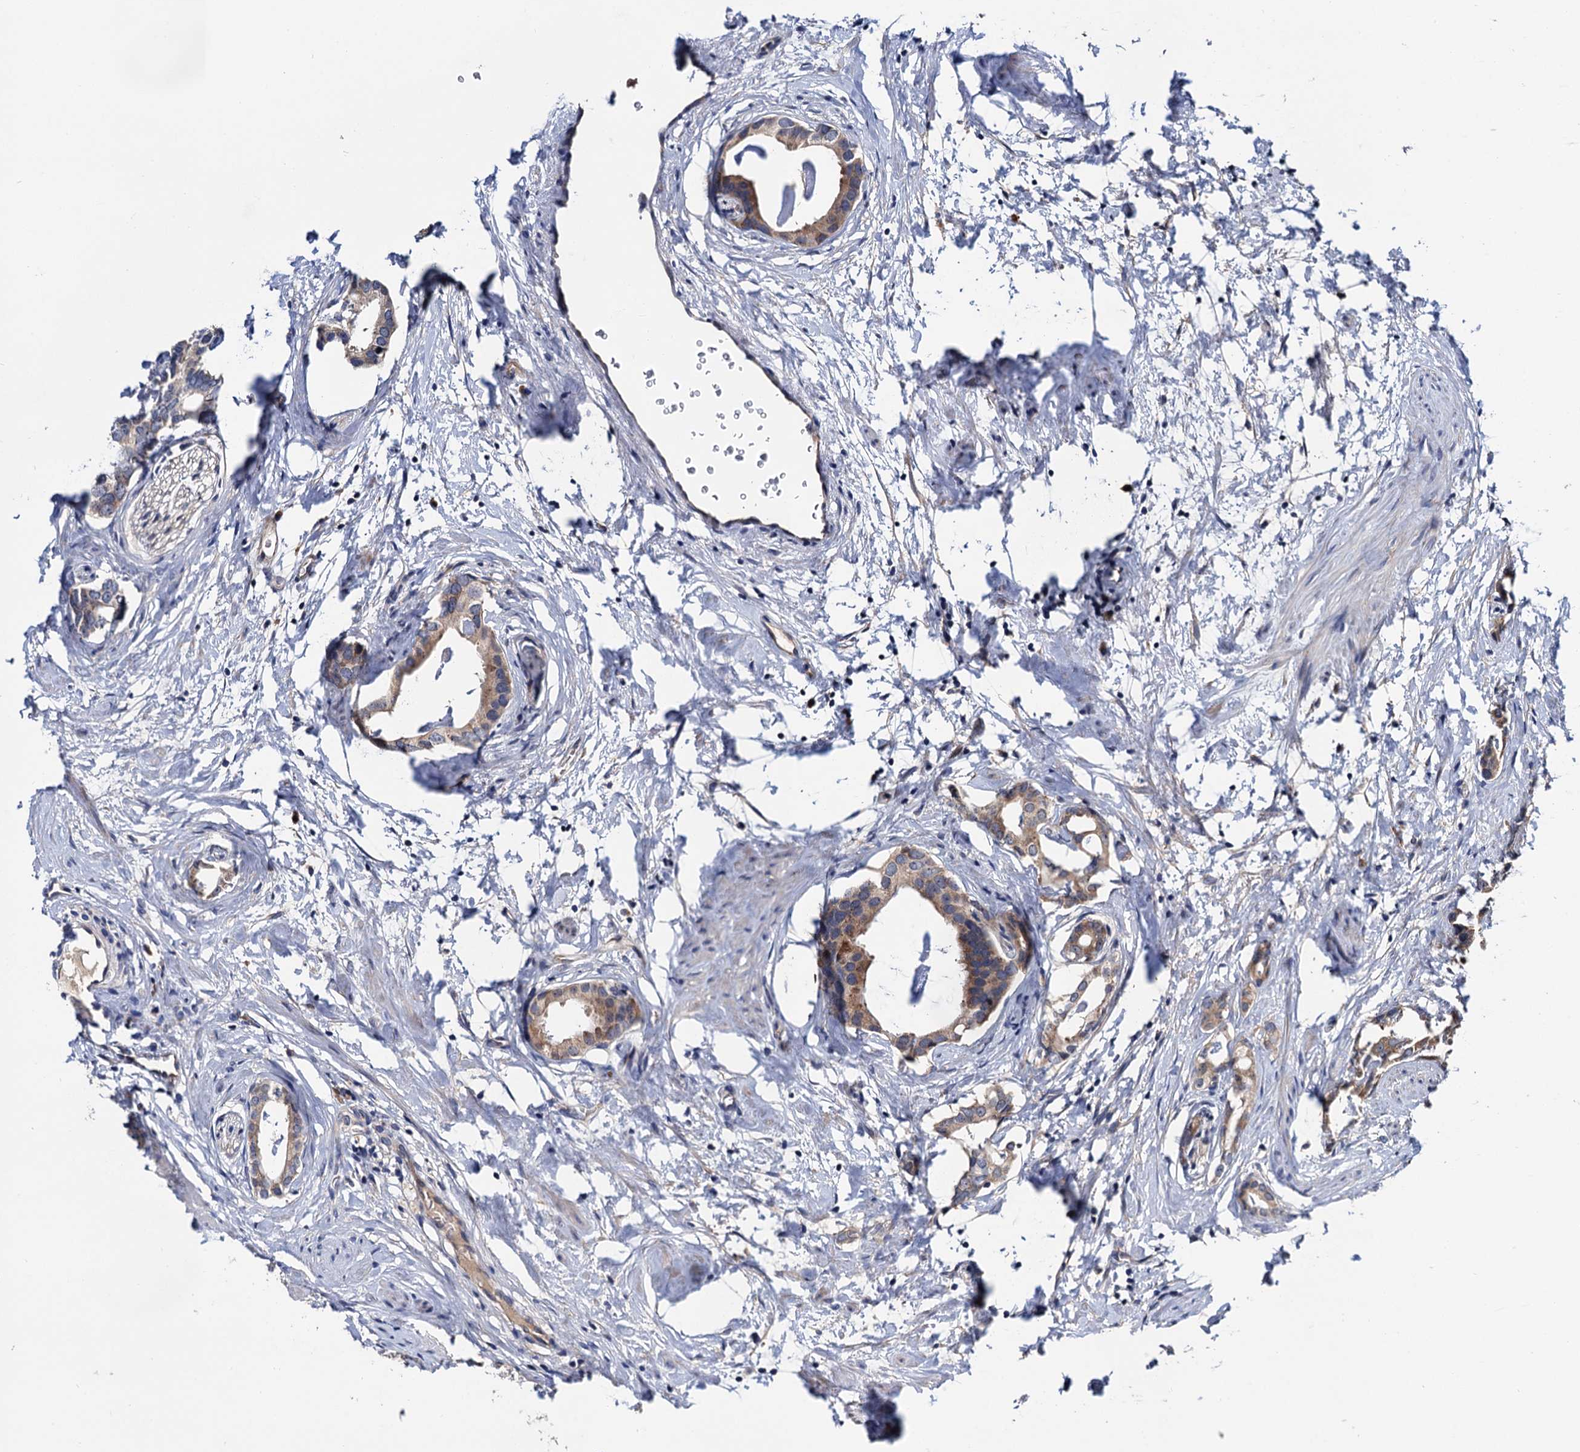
{"staining": {"intensity": "weak", "quantity": "25%-75%", "location": "cytoplasmic/membranous"}, "tissue": "prostate cancer", "cell_type": "Tumor cells", "image_type": "cancer", "snomed": [{"axis": "morphology", "description": "Adenocarcinoma, Low grade"}, {"axis": "topography", "description": "Prostate"}], "caption": "Immunohistochemical staining of prostate cancer (low-grade adenocarcinoma) exhibits low levels of weak cytoplasmic/membranous protein staining in about 25%-75% of tumor cells.", "gene": "TRMT112", "patient": {"sex": "male", "age": 63}}